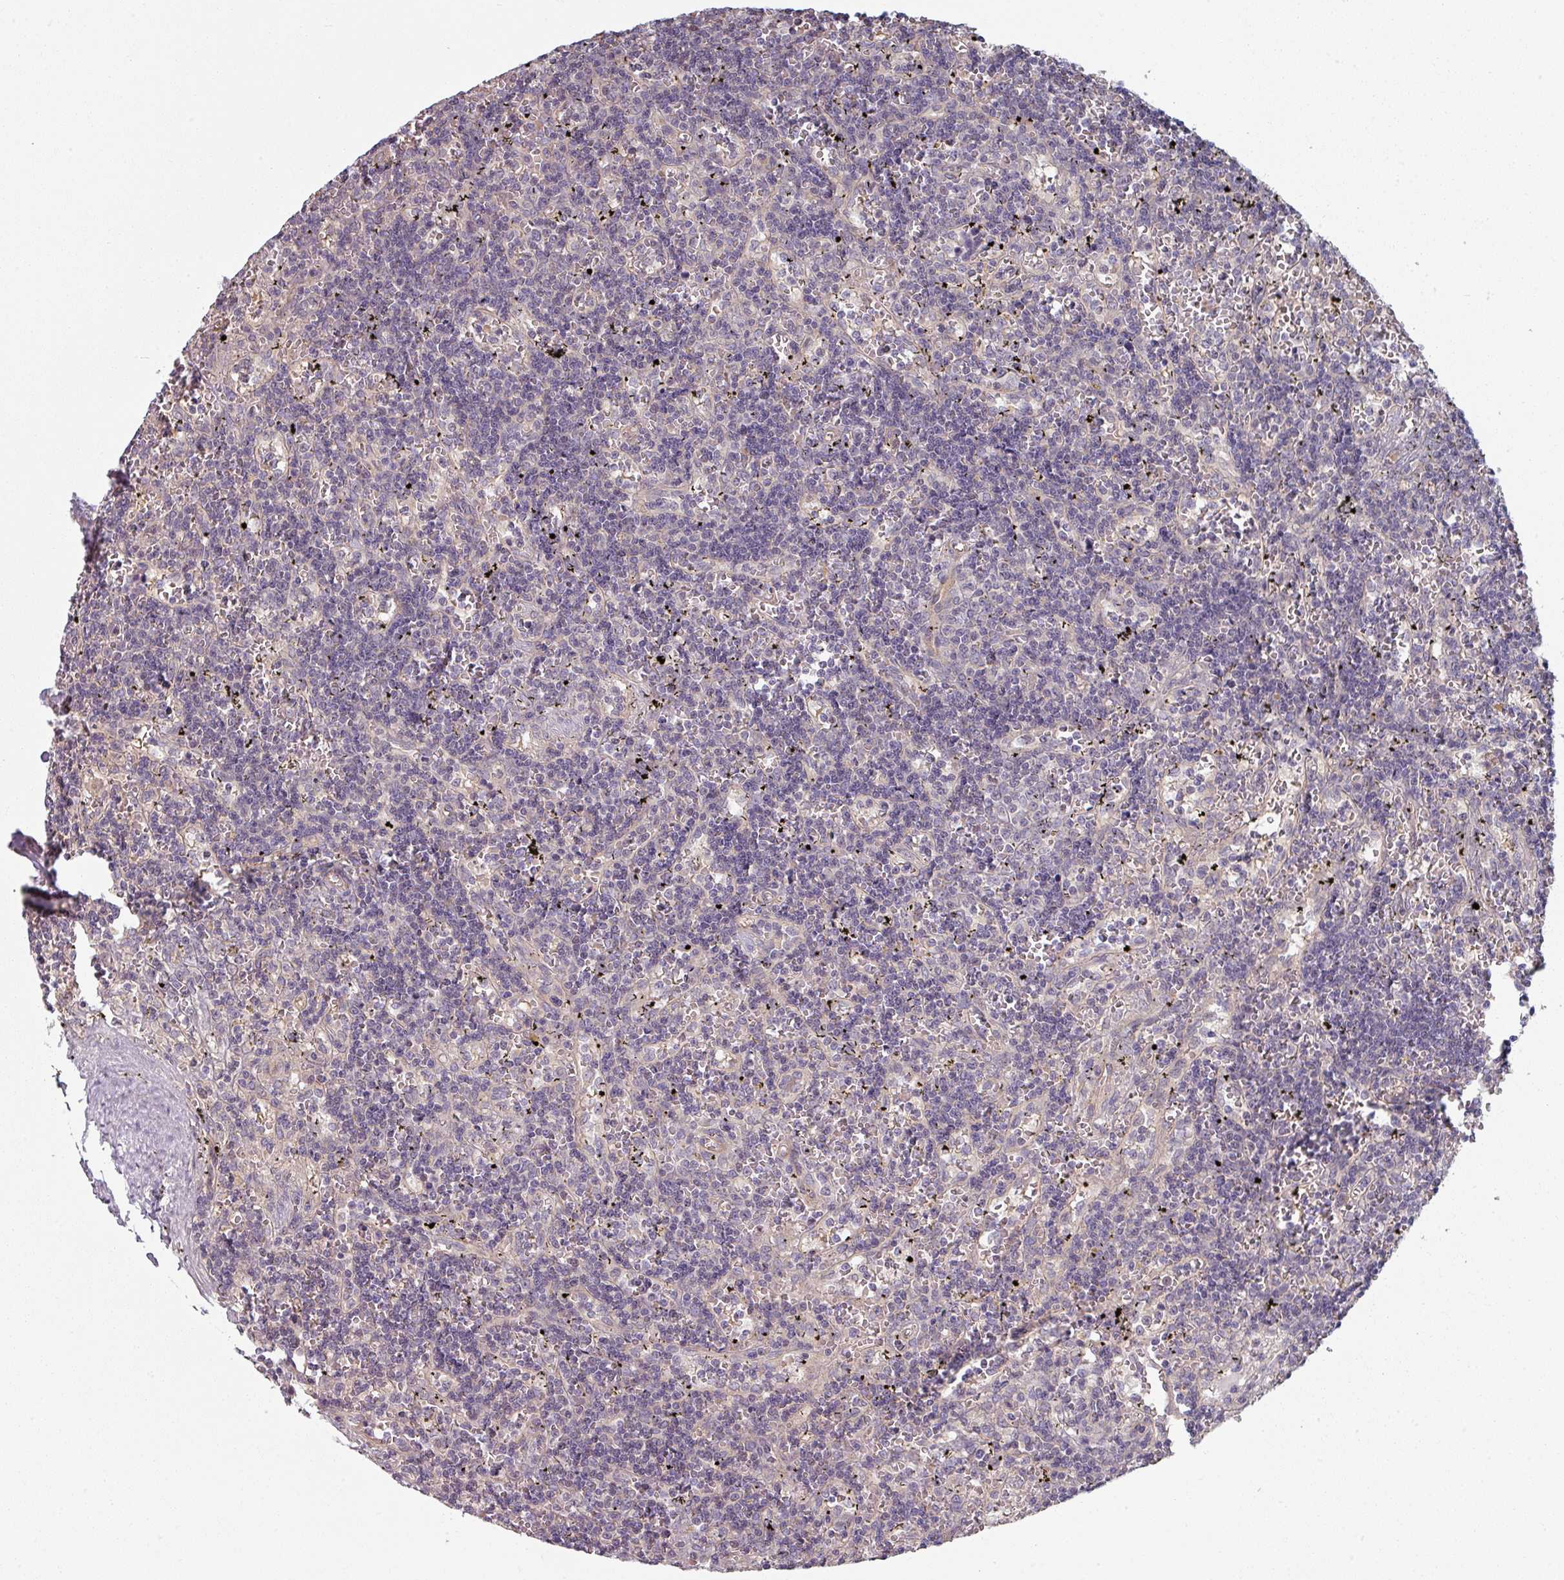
{"staining": {"intensity": "negative", "quantity": "none", "location": "none"}, "tissue": "lymphoma", "cell_type": "Tumor cells", "image_type": "cancer", "snomed": [{"axis": "morphology", "description": "Malignant lymphoma, non-Hodgkin's type, Low grade"}, {"axis": "topography", "description": "Spleen"}], "caption": "The histopathology image demonstrates no significant staining in tumor cells of lymphoma.", "gene": "PLEKHJ1", "patient": {"sex": "male", "age": 60}}